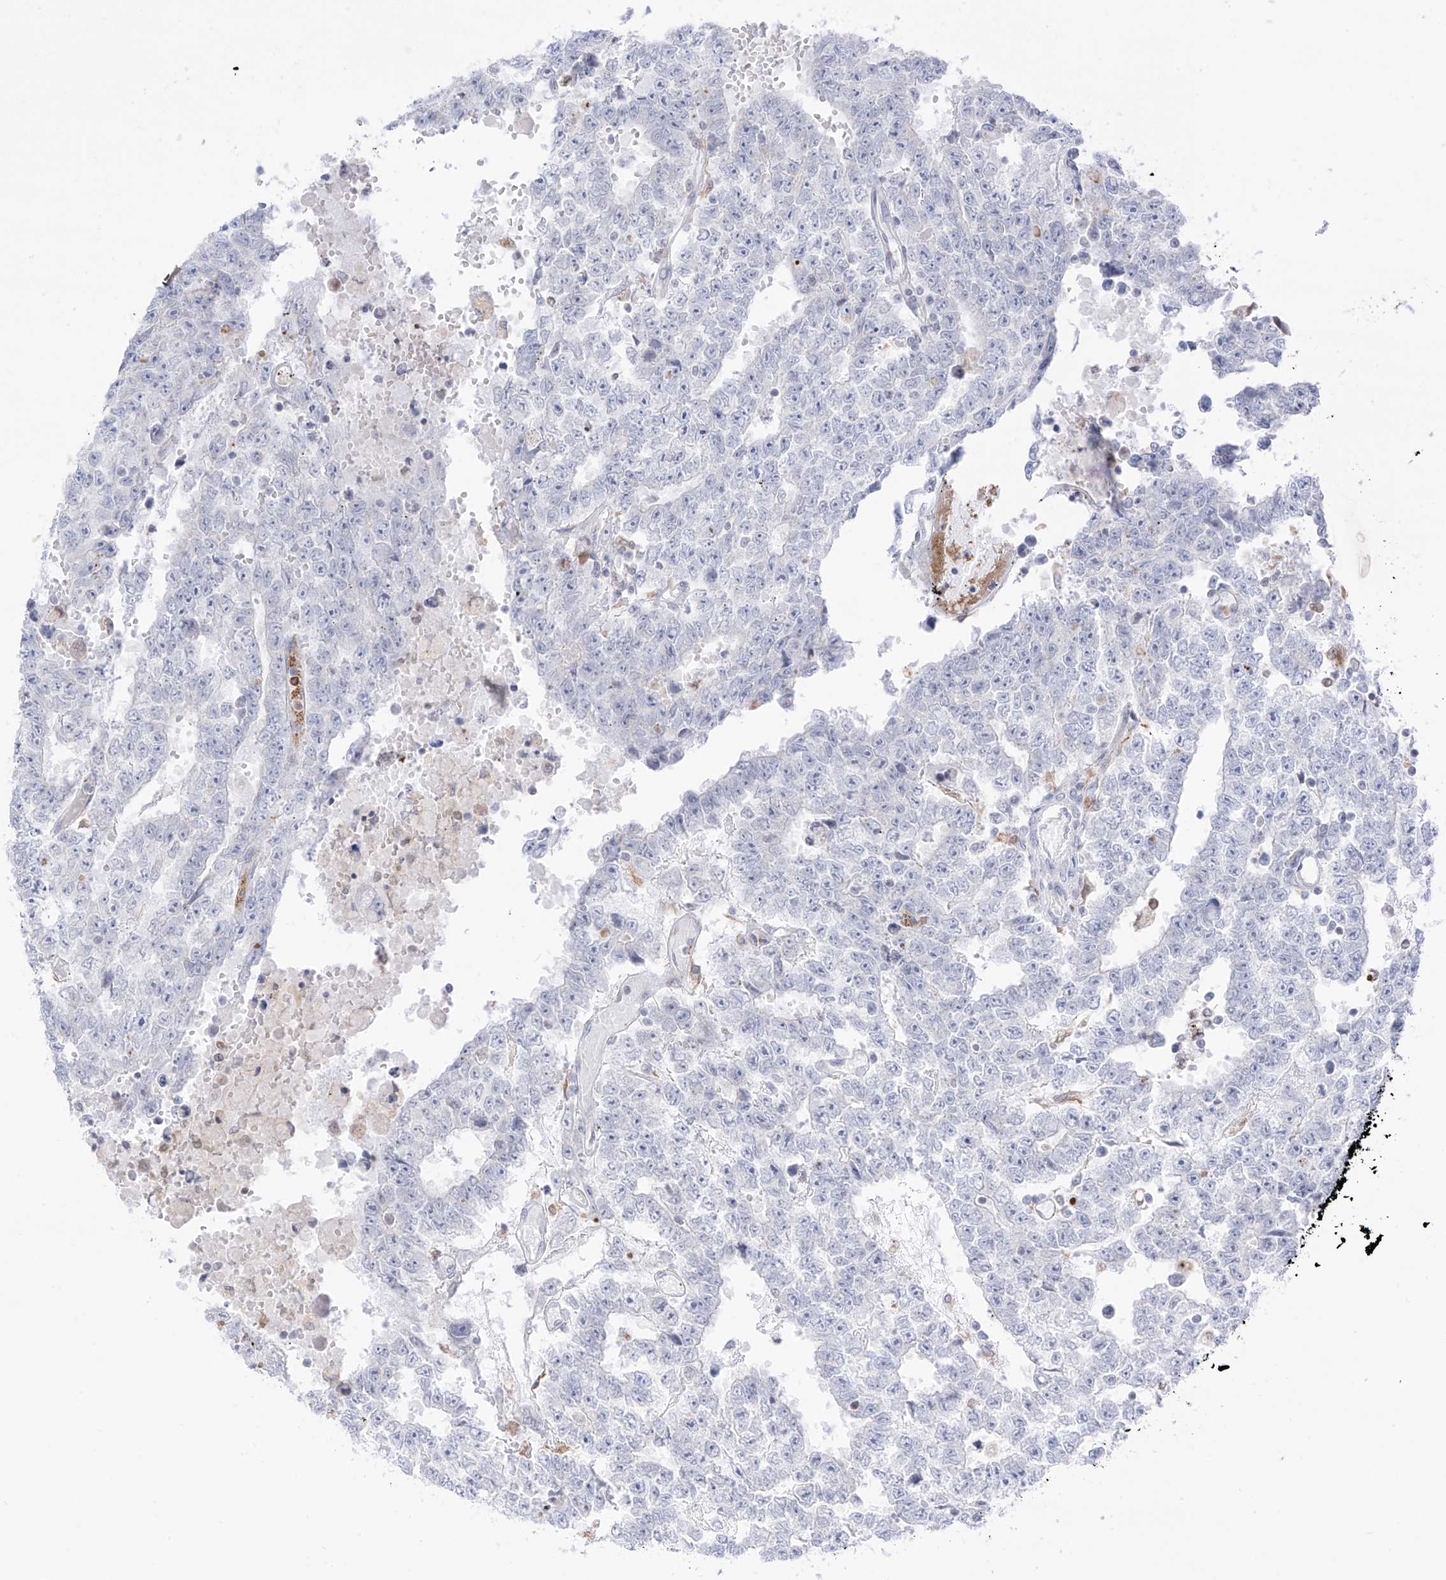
{"staining": {"intensity": "negative", "quantity": "none", "location": "none"}, "tissue": "testis cancer", "cell_type": "Tumor cells", "image_type": "cancer", "snomed": [{"axis": "morphology", "description": "Carcinoma, Embryonal, NOS"}, {"axis": "topography", "description": "Testis"}], "caption": "Immunohistochemistry (IHC) micrograph of neoplastic tissue: testis cancer stained with DAB reveals no significant protein positivity in tumor cells. (Brightfield microscopy of DAB IHC at high magnification).", "gene": "TBXAS1", "patient": {"sex": "male", "age": 25}}